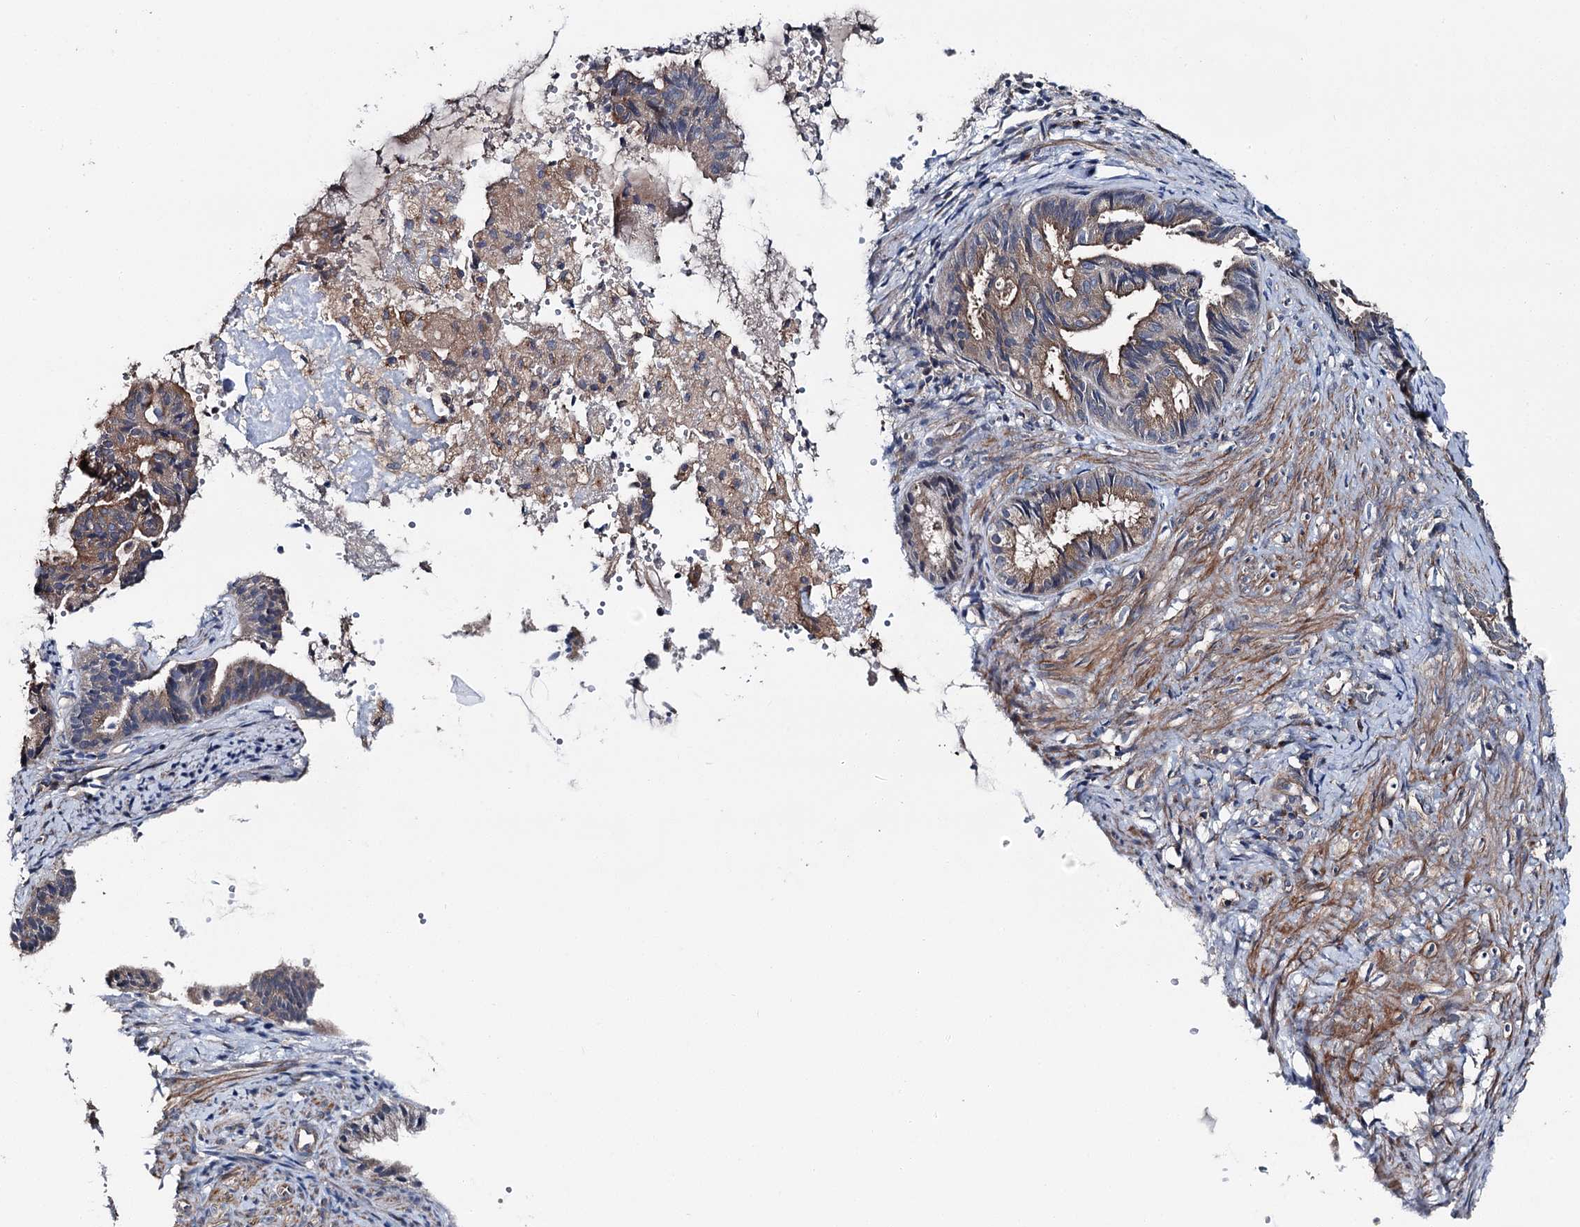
{"staining": {"intensity": "weak", "quantity": "25%-75%", "location": "cytoplasmic/membranous"}, "tissue": "endometrial cancer", "cell_type": "Tumor cells", "image_type": "cancer", "snomed": [{"axis": "morphology", "description": "Adenocarcinoma, NOS"}, {"axis": "topography", "description": "Endometrium"}], "caption": "This histopathology image exhibits immunohistochemistry (IHC) staining of human adenocarcinoma (endometrial), with low weak cytoplasmic/membranous expression in approximately 25%-75% of tumor cells.", "gene": "SLC22A25", "patient": {"sex": "female", "age": 86}}